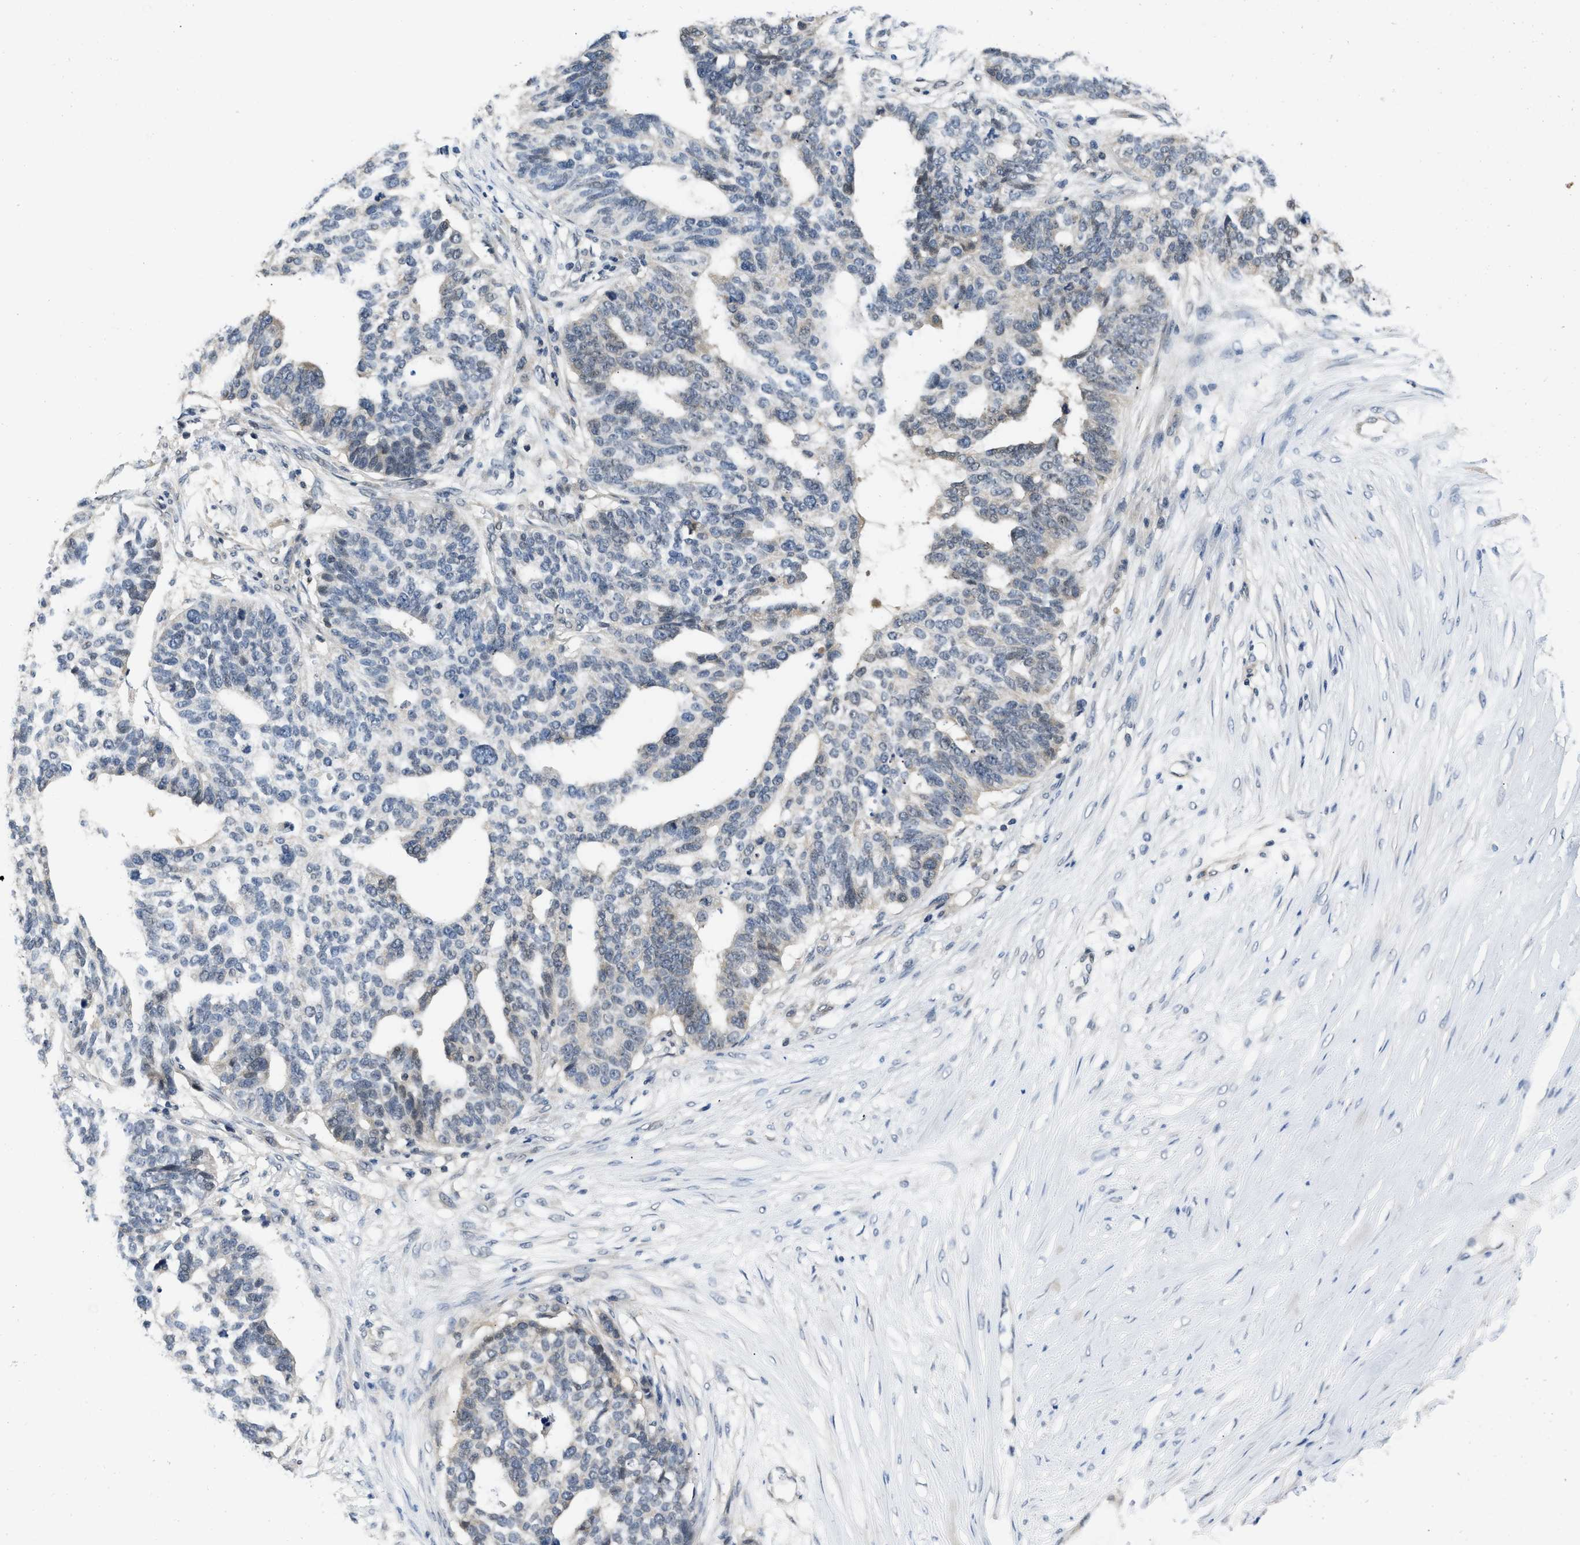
{"staining": {"intensity": "negative", "quantity": "none", "location": "none"}, "tissue": "ovarian cancer", "cell_type": "Tumor cells", "image_type": "cancer", "snomed": [{"axis": "morphology", "description": "Cystadenocarcinoma, serous, NOS"}, {"axis": "topography", "description": "Ovary"}], "caption": "Immunohistochemical staining of human serous cystadenocarcinoma (ovarian) displays no significant staining in tumor cells.", "gene": "TES", "patient": {"sex": "female", "age": 59}}